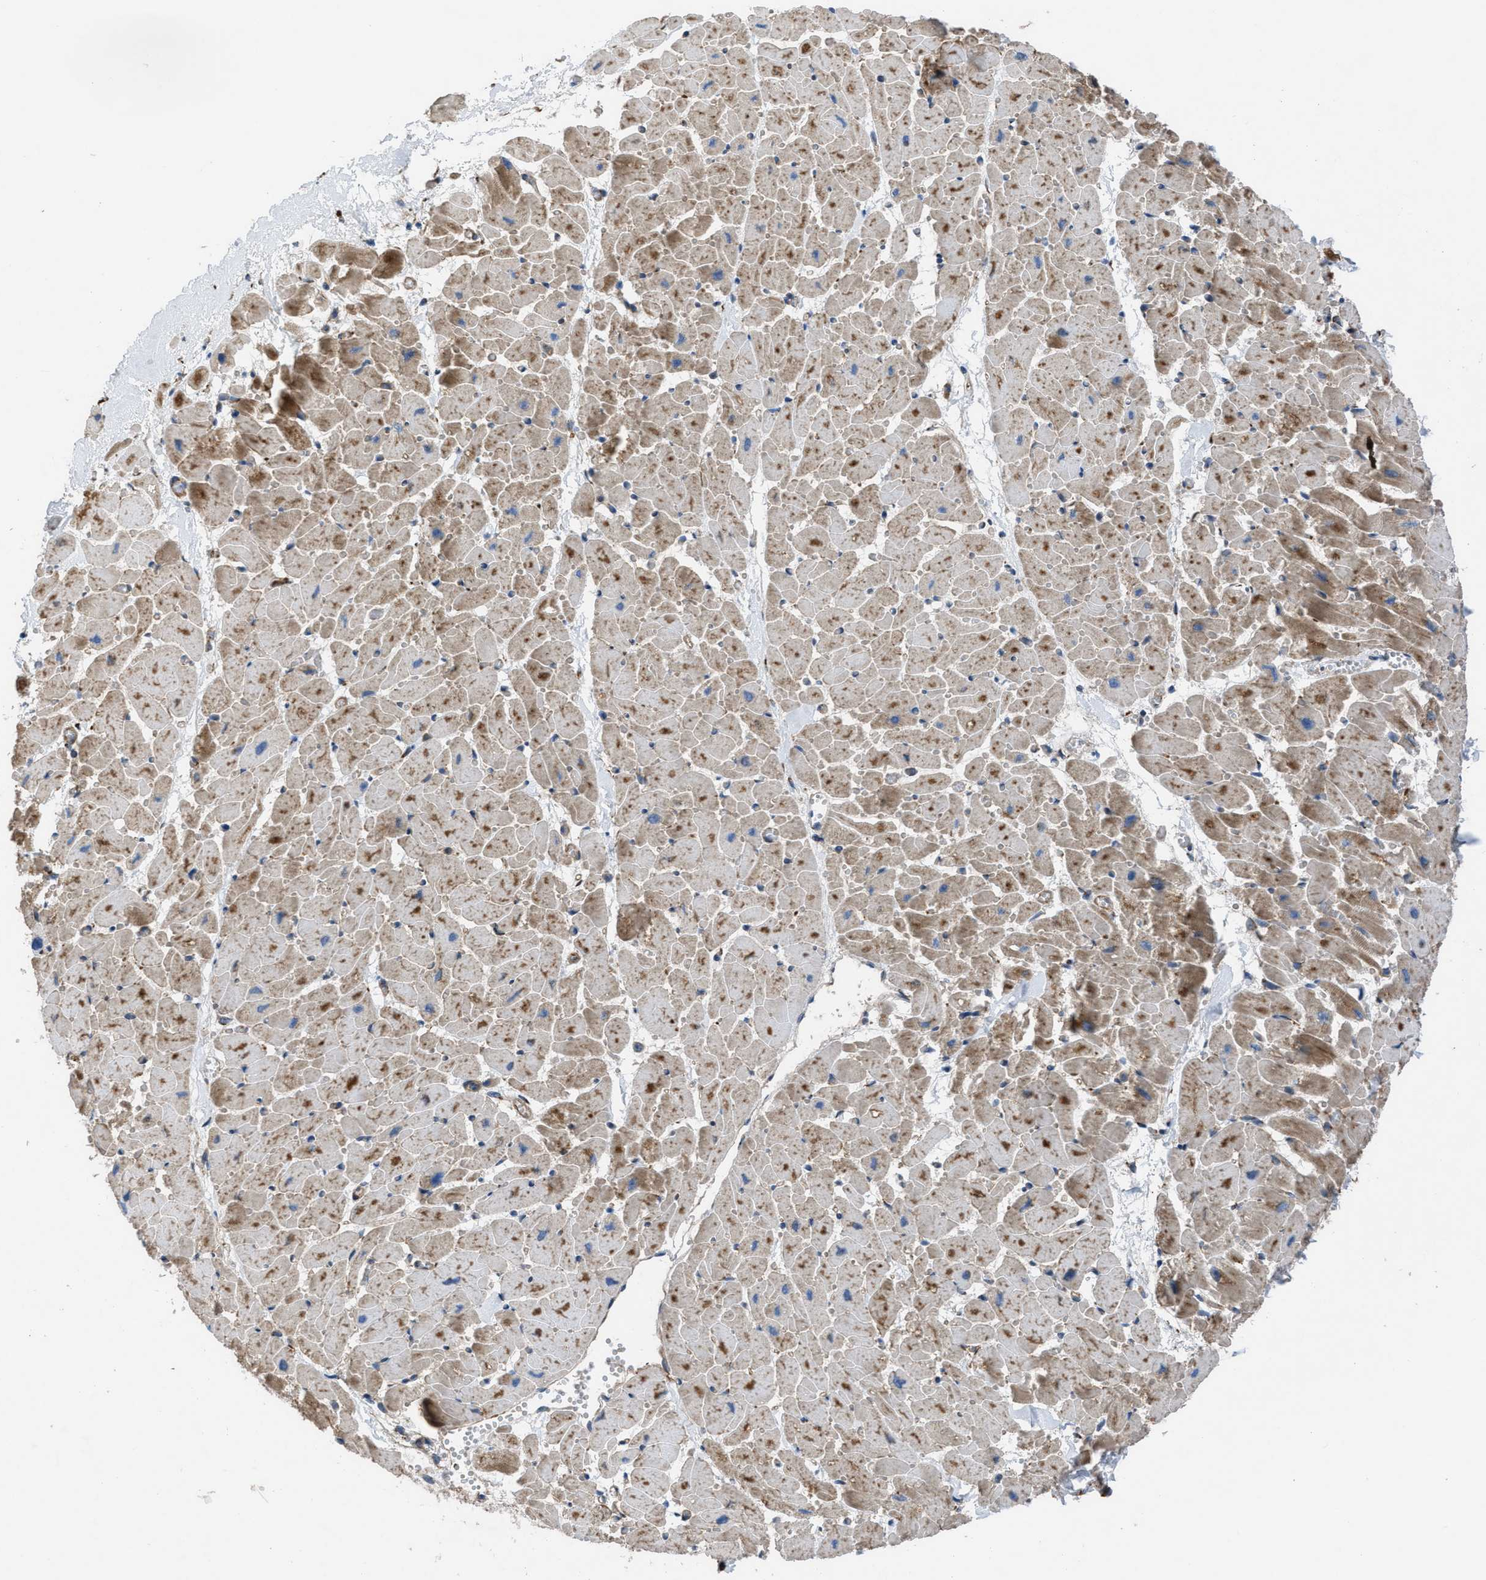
{"staining": {"intensity": "moderate", "quantity": ">75%", "location": "cytoplasmic/membranous"}, "tissue": "heart muscle", "cell_type": "Cardiomyocytes", "image_type": "normal", "snomed": [{"axis": "morphology", "description": "Normal tissue, NOS"}, {"axis": "topography", "description": "Heart"}], "caption": "Unremarkable heart muscle shows moderate cytoplasmic/membranous expression in about >75% of cardiomyocytes.", "gene": "SLC6A9", "patient": {"sex": "female", "age": 19}}